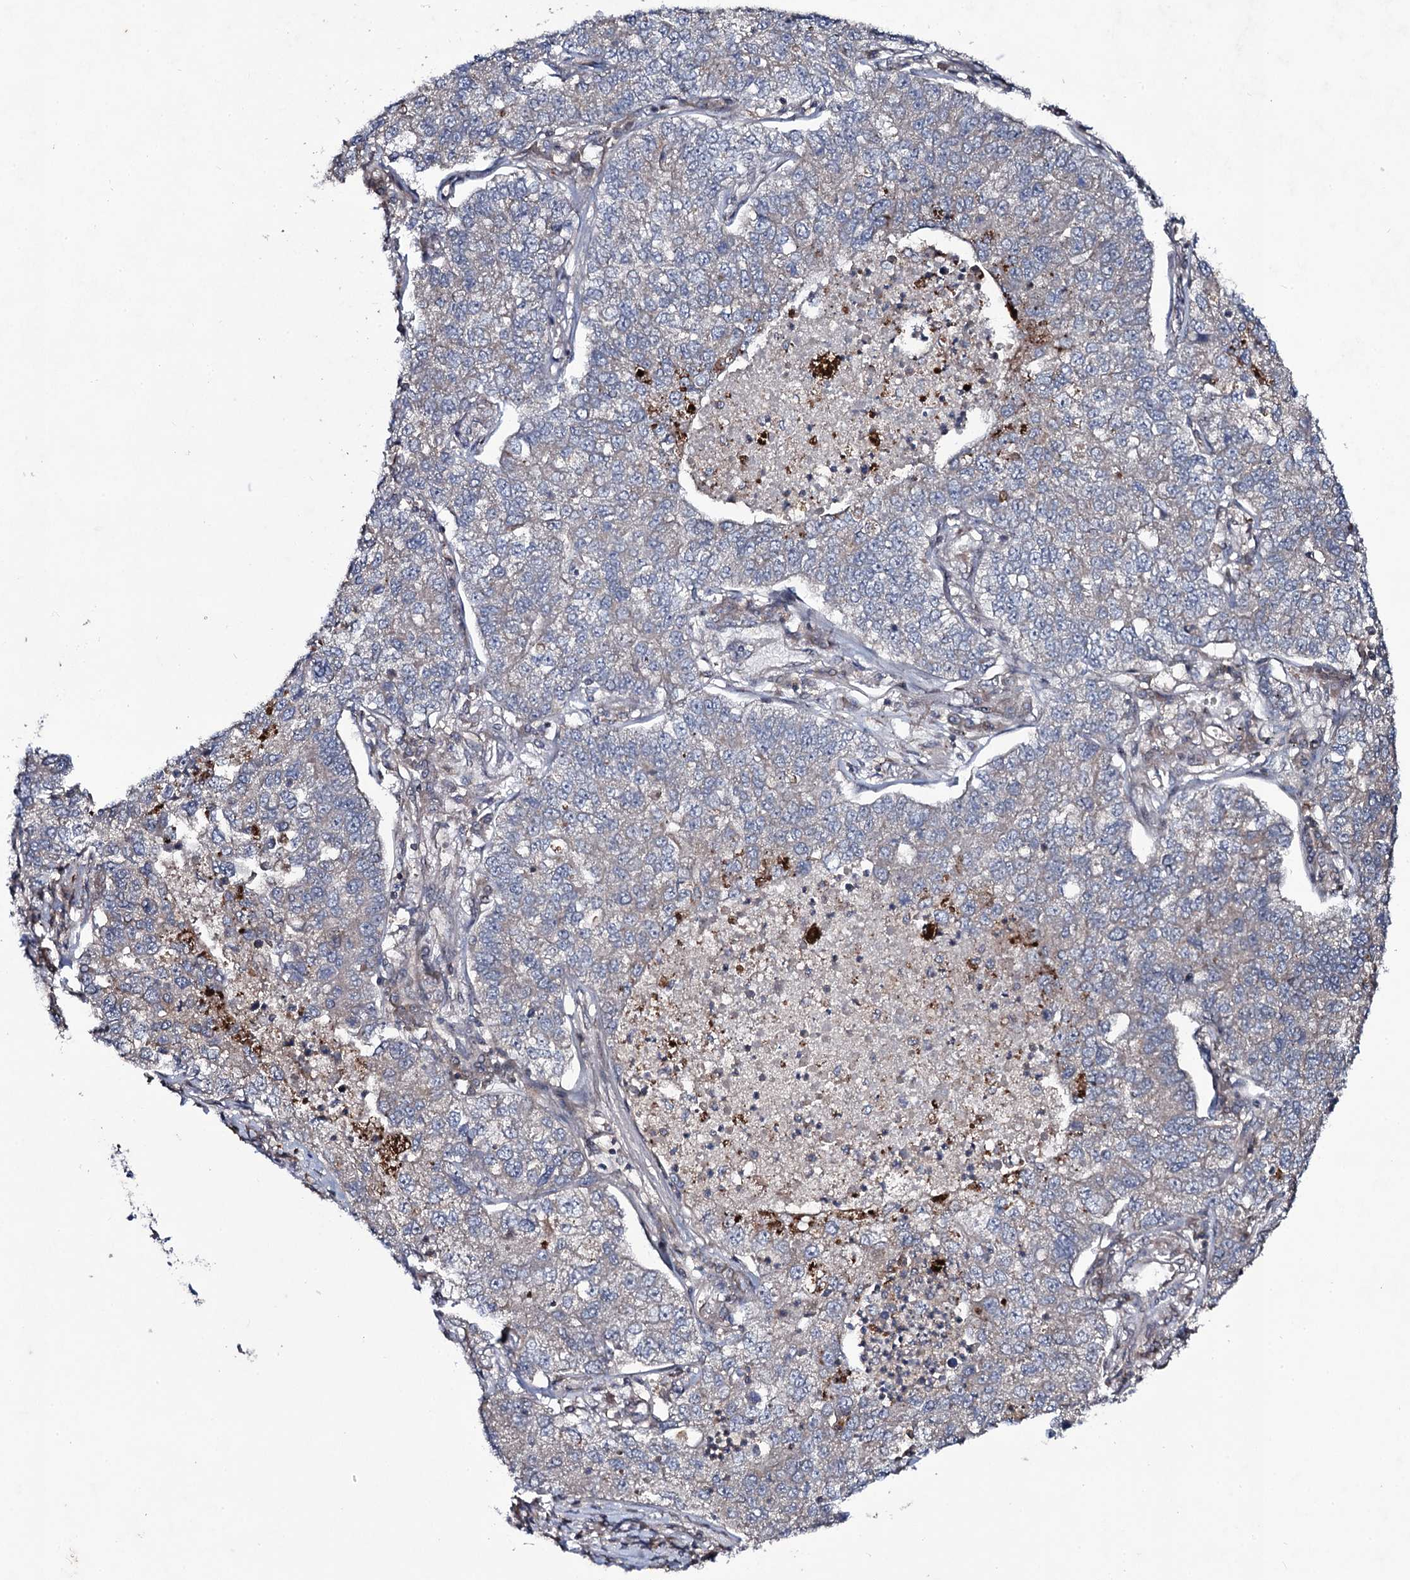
{"staining": {"intensity": "negative", "quantity": "none", "location": "none"}, "tissue": "lung cancer", "cell_type": "Tumor cells", "image_type": "cancer", "snomed": [{"axis": "morphology", "description": "Adenocarcinoma, NOS"}, {"axis": "topography", "description": "Lung"}], "caption": "Immunohistochemistry (IHC) photomicrograph of neoplastic tissue: lung cancer stained with DAB shows no significant protein positivity in tumor cells.", "gene": "SNAP23", "patient": {"sex": "male", "age": 49}}